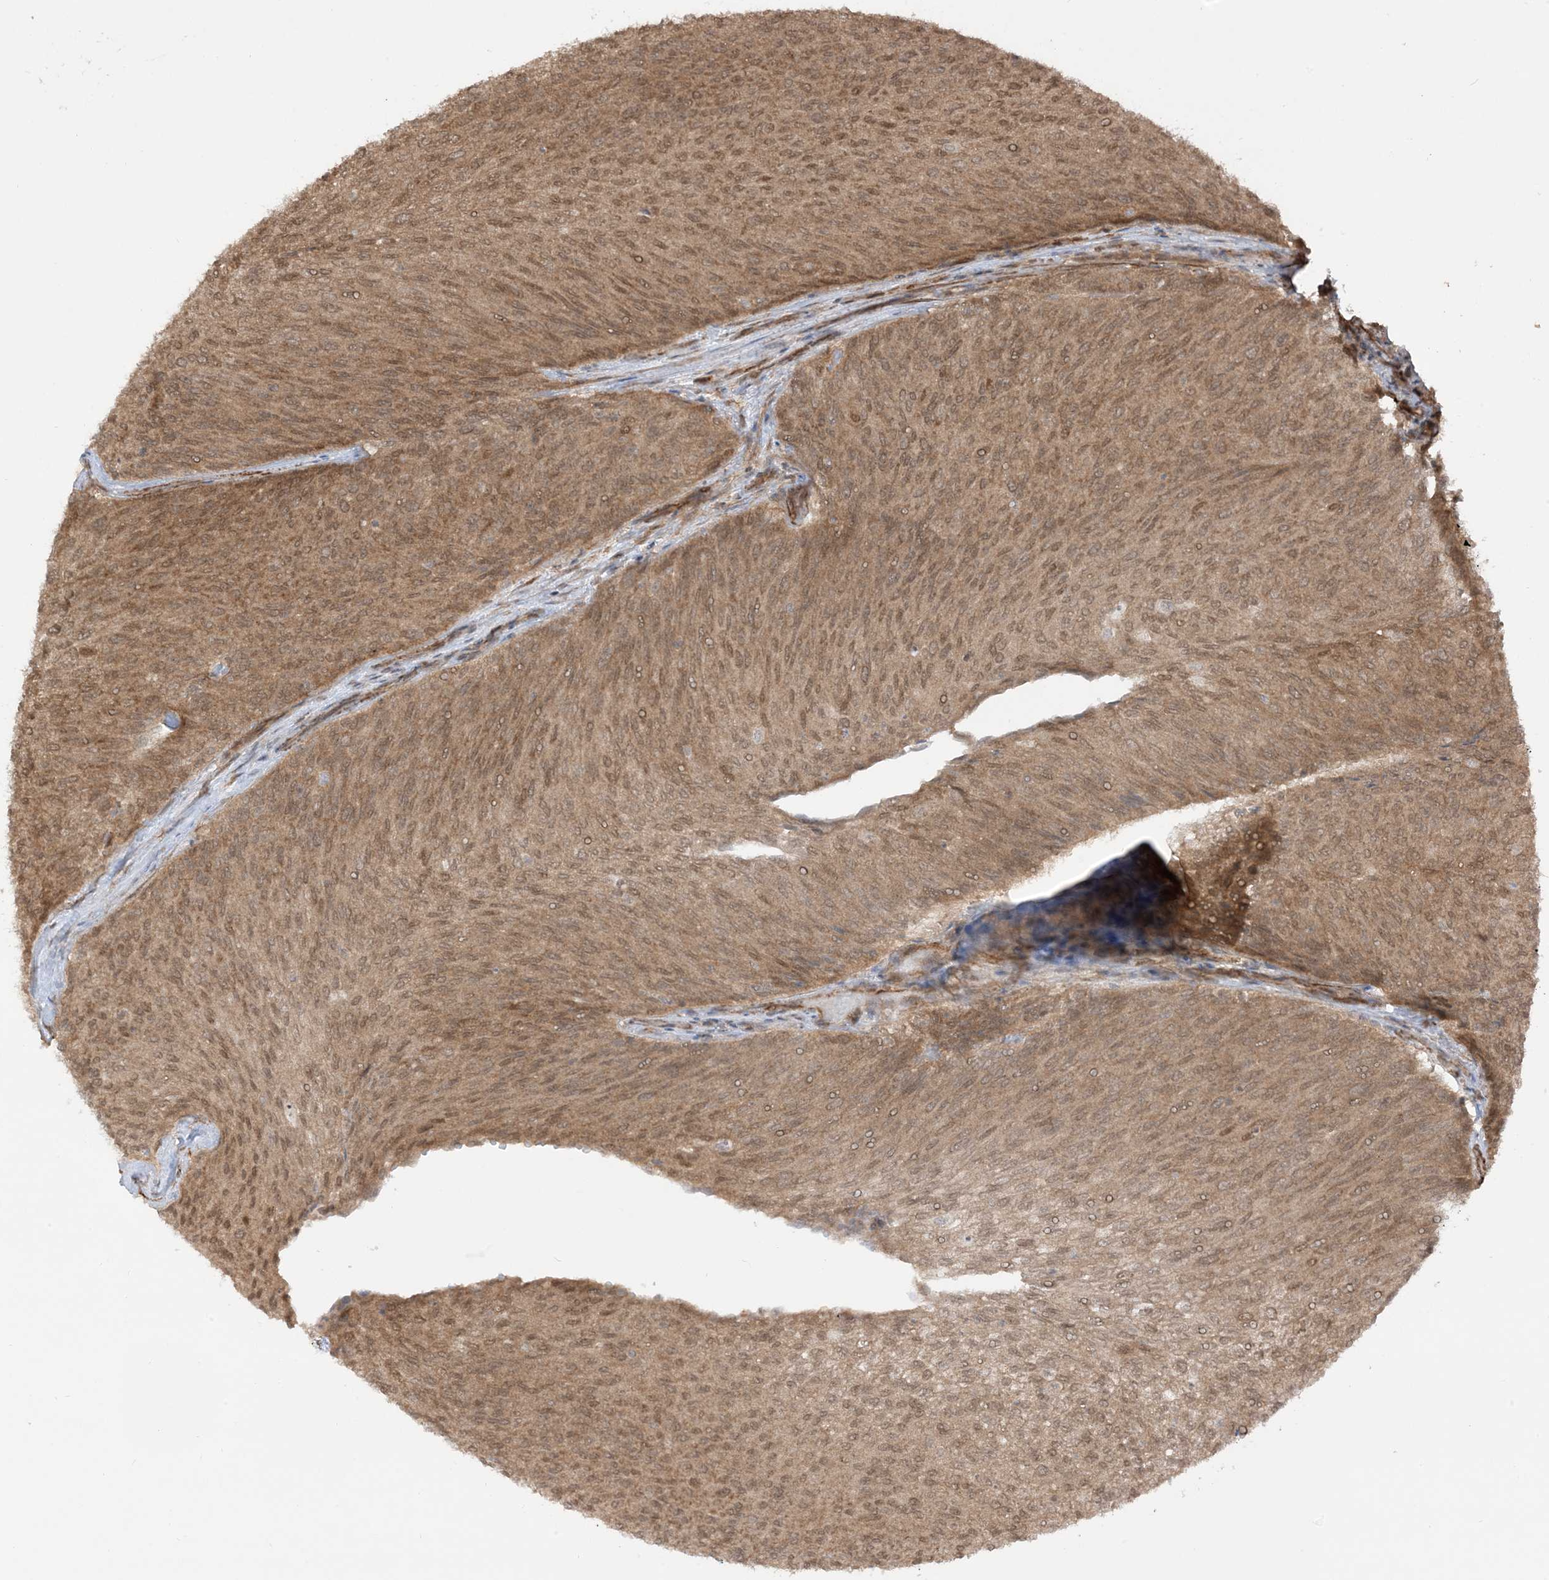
{"staining": {"intensity": "moderate", "quantity": ">75%", "location": "cytoplasmic/membranous,nuclear"}, "tissue": "urothelial cancer", "cell_type": "Tumor cells", "image_type": "cancer", "snomed": [{"axis": "morphology", "description": "Urothelial carcinoma, Low grade"}, {"axis": "topography", "description": "Urinary bladder"}], "caption": "Low-grade urothelial carcinoma stained with a protein marker exhibits moderate staining in tumor cells.", "gene": "TBCC", "patient": {"sex": "female", "age": 79}}